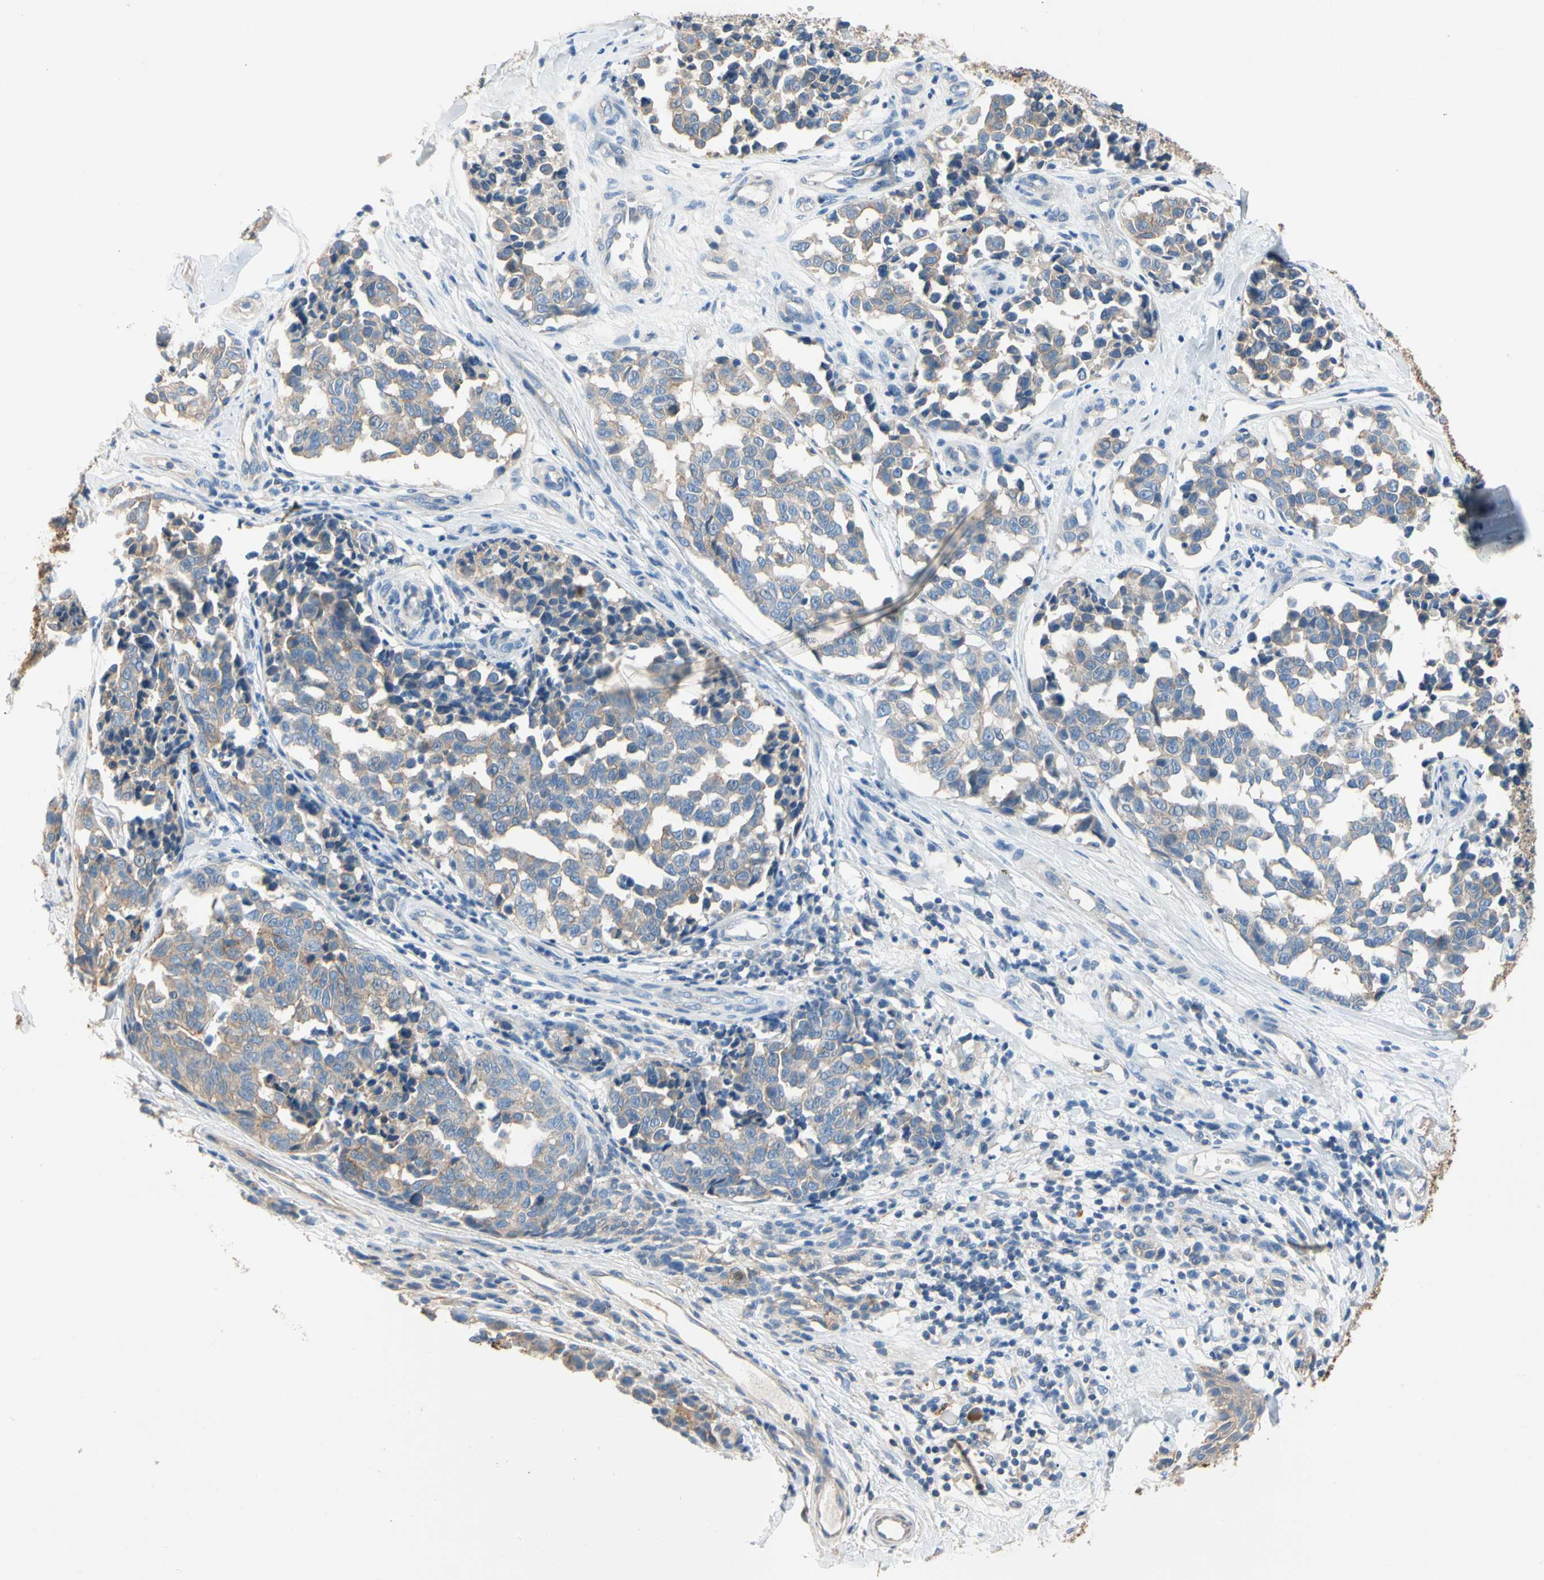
{"staining": {"intensity": "weak", "quantity": ">75%", "location": "cytoplasmic/membranous"}, "tissue": "melanoma", "cell_type": "Tumor cells", "image_type": "cancer", "snomed": [{"axis": "morphology", "description": "Malignant melanoma, NOS"}, {"axis": "topography", "description": "Skin"}], "caption": "Tumor cells reveal weak cytoplasmic/membranous staining in approximately >75% of cells in malignant melanoma.", "gene": "CA14", "patient": {"sex": "female", "age": 64}}